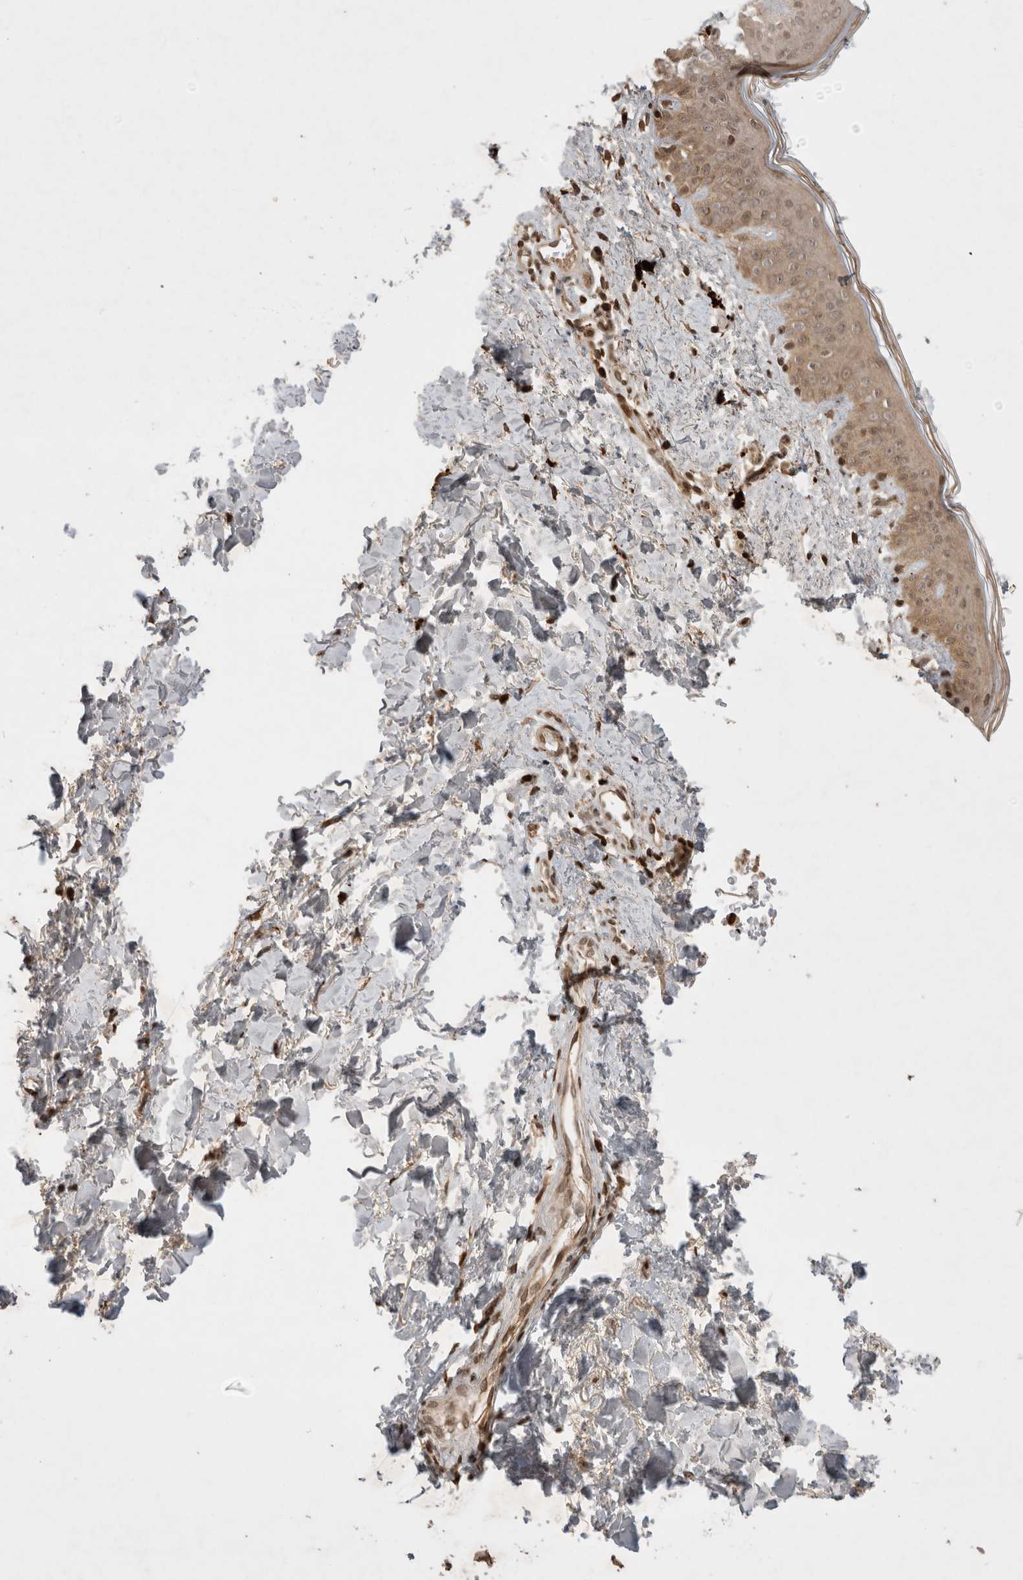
{"staining": {"intensity": "moderate", "quantity": ">75%", "location": "cytoplasmic/membranous,nuclear"}, "tissue": "skin", "cell_type": "Fibroblasts", "image_type": "normal", "snomed": [{"axis": "morphology", "description": "Normal tissue, NOS"}, {"axis": "topography", "description": "Skin"}], "caption": "Moderate cytoplasmic/membranous,nuclear protein staining is identified in about >75% of fibroblasts in skin.", "gene": "FAM221A", "patient": {"sex": "female", "age": 46}}